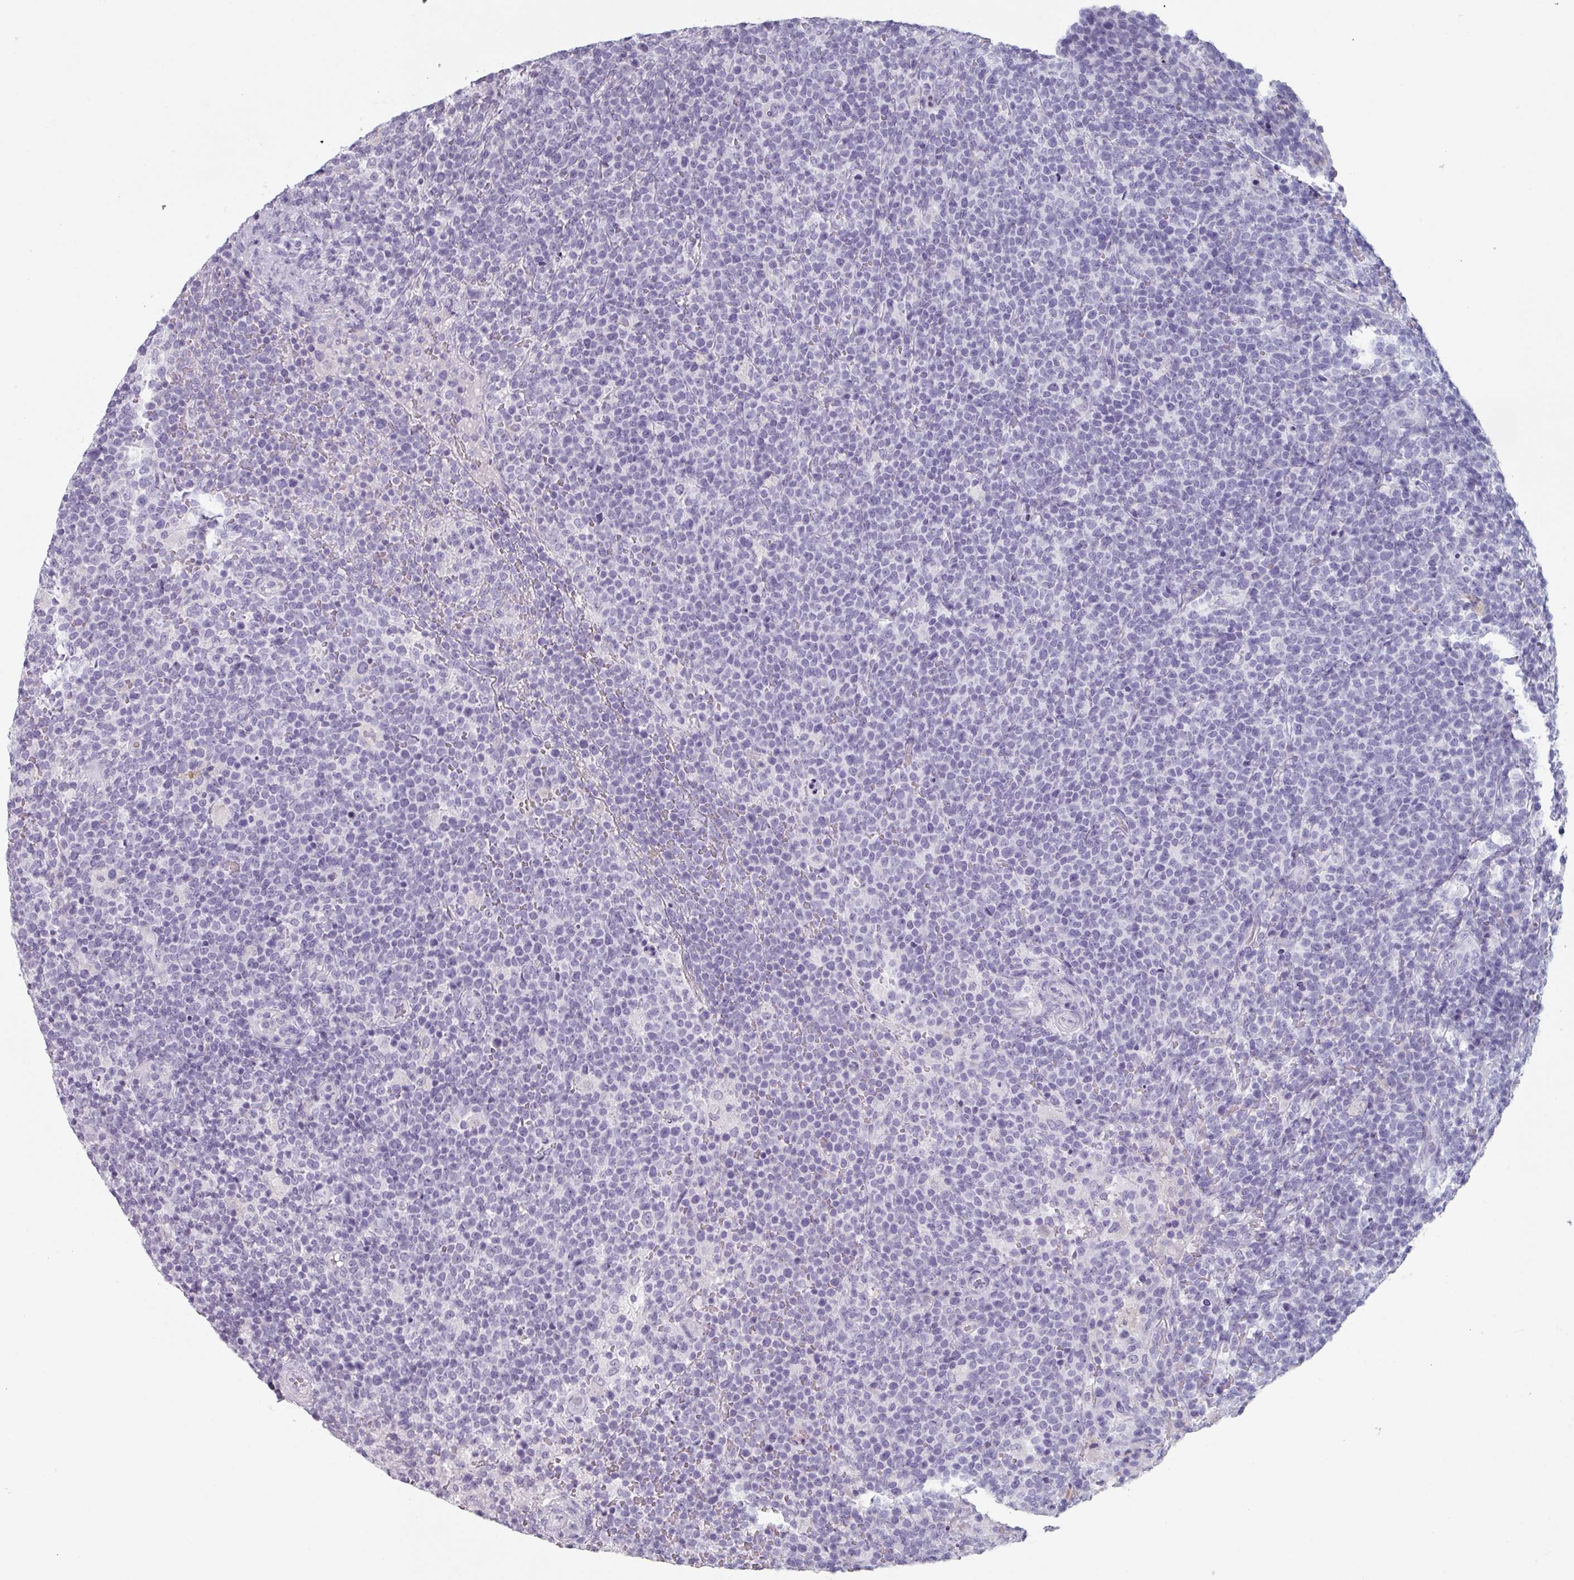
{"staining": {"intensity": "negative", "quantity": "none", "location": "none"}, "tissue": "lymphoma", "cell_type": "Tumor cells", "image_type": "cancer", "snomed": [{"axis": "morphology", "description": "Malignant lymphoma, non-Hodgkin's type, High grade"}, {"axis": "topography", "description": "Lymph node"}], "caption": "Malignant lymphoma, non-Hodgkin's type (high-grade) stained for a protein using immunohistochemistry (IHC) displays no positivity tumor cells.", "gene": "SLC35G2", "patient": {"sex": "male", "age": 61}}